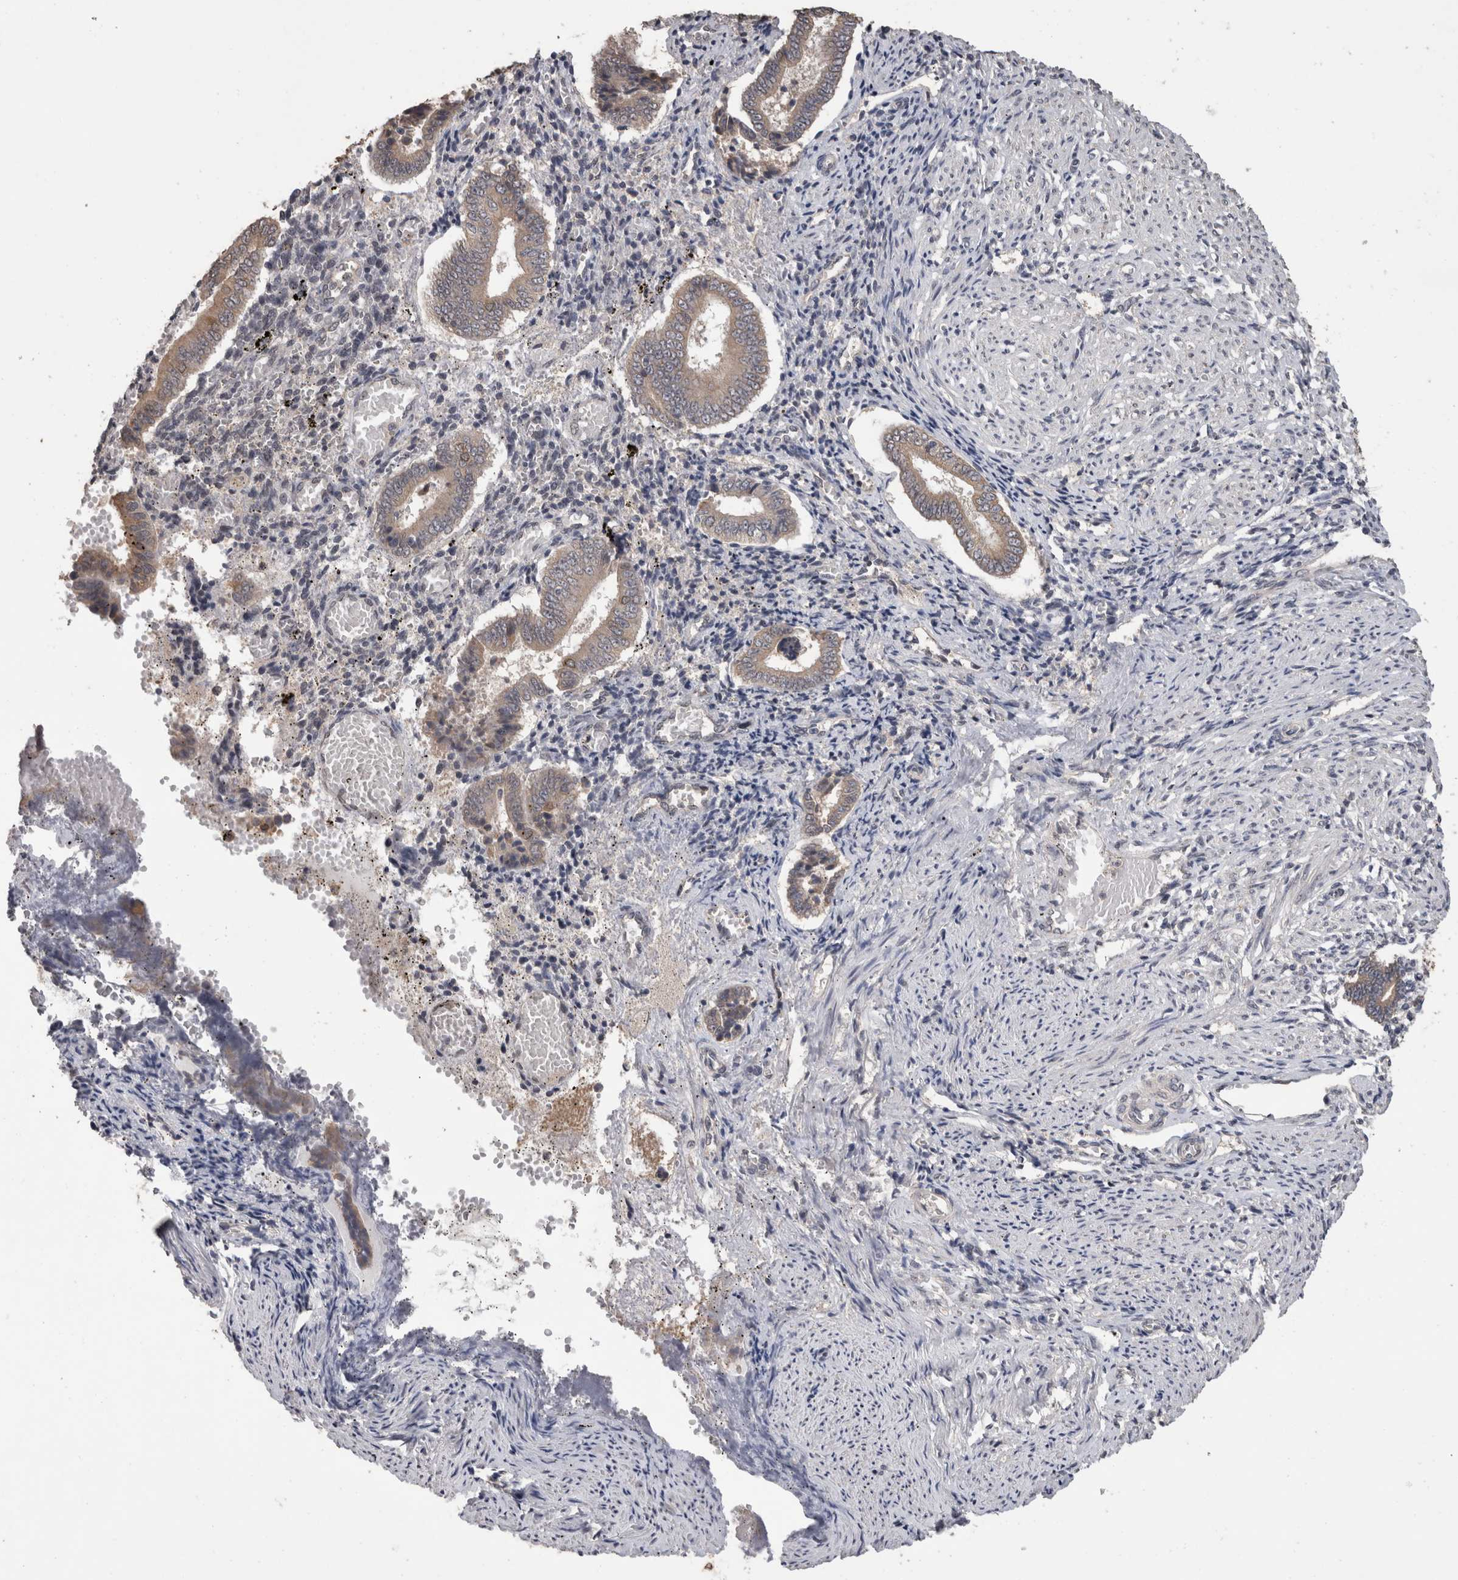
{"staining": {"intensity": "negative", "quantity": "none", "location": "none"}, "tissue": "endometrium", "cell_type": "Cells in endometrial stroma", "image_type": "normal", "snomed": [{"axis": "morphology", "description": "Normal tissue, NOS"}, {"axis": "topography", "description": "Endometrium"}], "caption": "A histopathology image of endometrium stained for a protein displays no brown staining in cells in endometrial stroma. Brightfield microscopy of IHC stained with DAB (3,3'-diaminobenzidine) (brown) and hematoxylin (blue), captured at high magnification.", "gene": "FHOD3", "patient": {"sex": "female", "age": 42}}